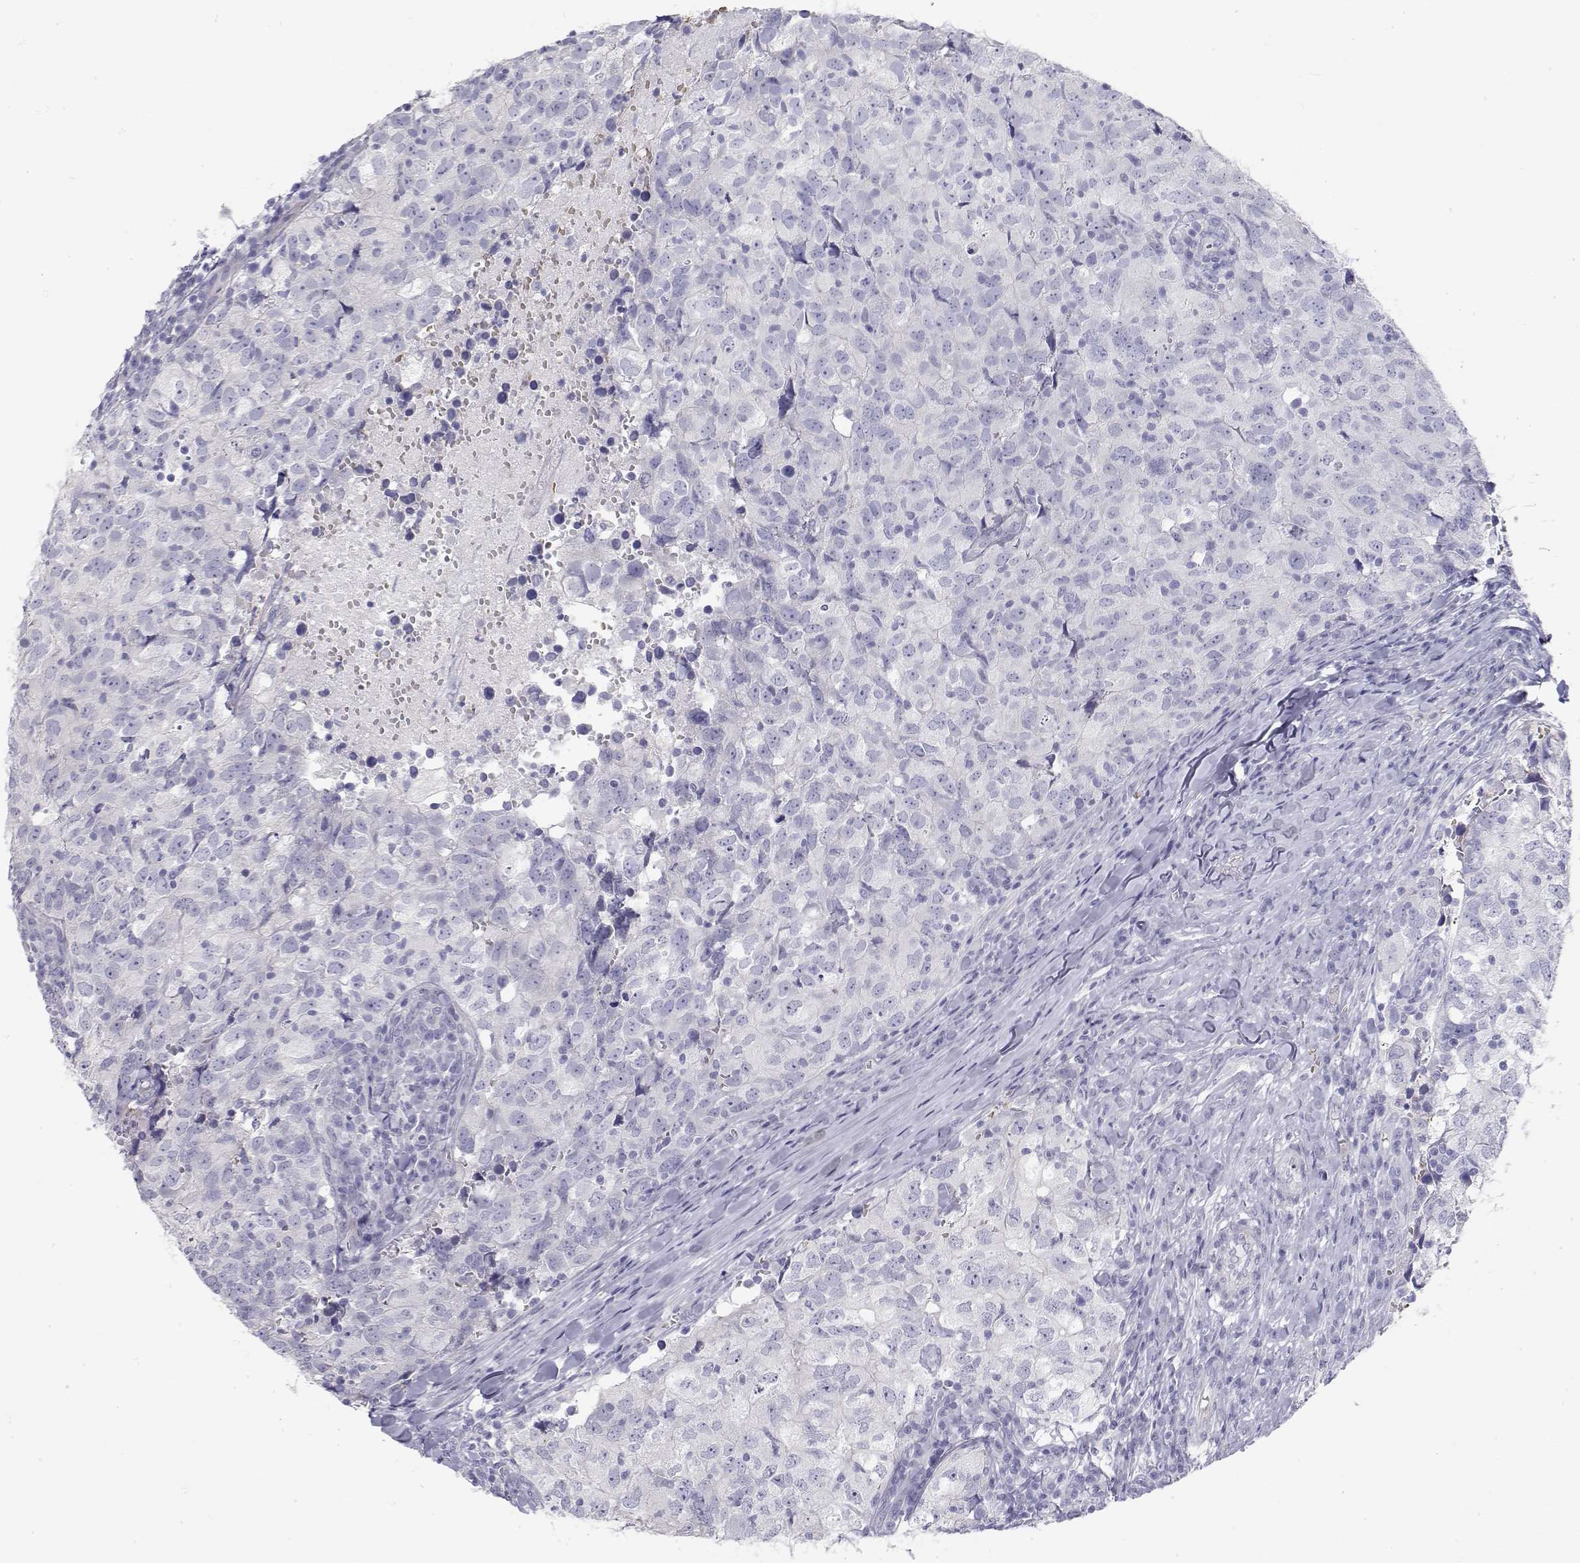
{"staining": {"intensity": "negative", "quantity": "none", "location": "none"}, "tissue": "breast cancer", "cell_type": "Tumor cells", "image_type": "cancer", "snomed": [{"axis": "morphology", "description": "Duct carcinoma"}, {"axis": "topography", "description": "Breast"}], "caption": "A high-resolution micrograph shows immunohistochemistry staining of breast invasive ductal carcinoma, which demonstrates no significant staining in tumor cells.", "gene": "MISP", "patient": {"sex": "female", "age": 30}}